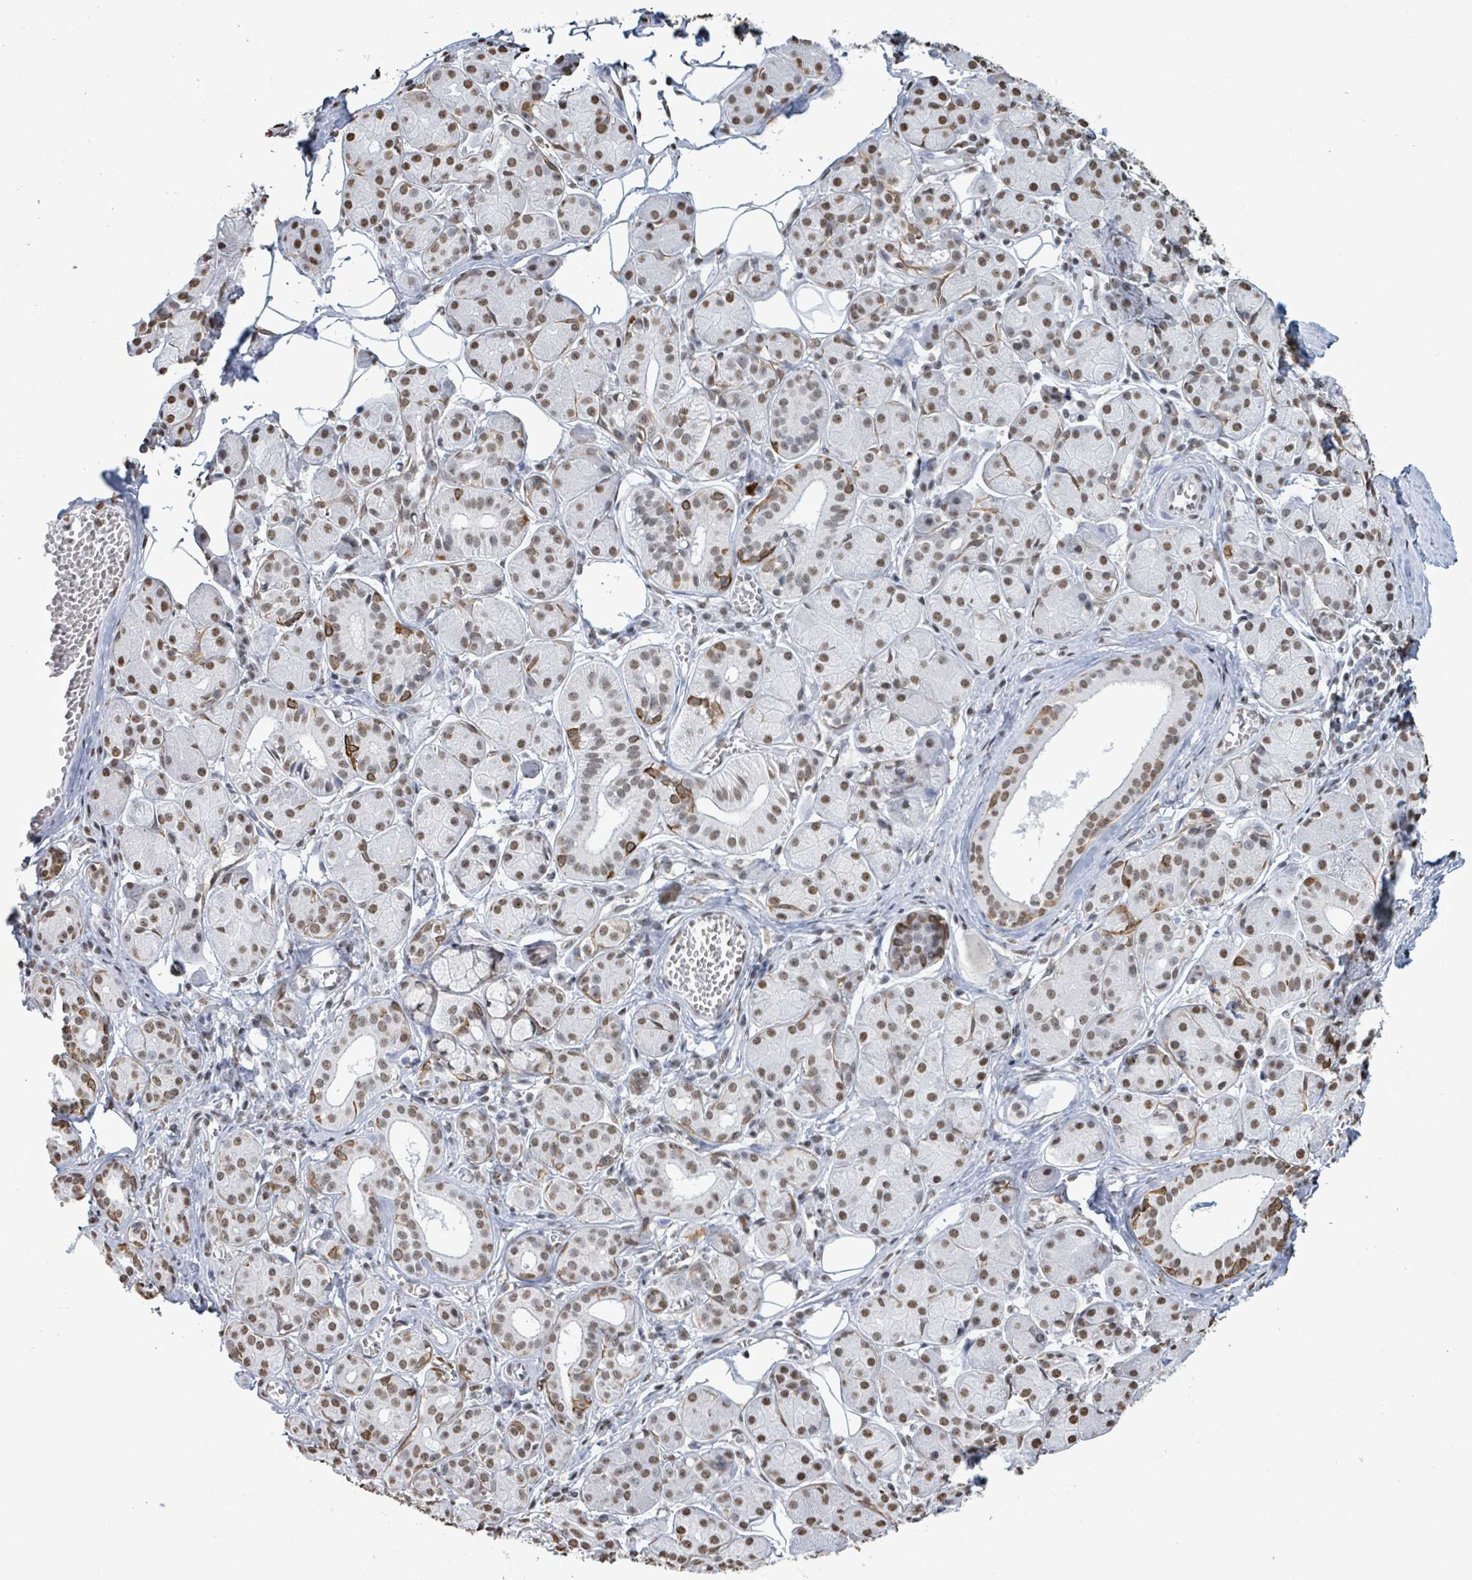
{"staining": {"intensity": "moderate", "quantity": ">75%", "location": "cytoplasmic/membranous,nuclear"}, "tissue": "salivary gland", "cell_type": "Glandular cells", "image_type": "normal", "snomed": [{"axis": "morphology", "description": "Squamous cell carcinoma, NOS"}, {"axis": "topography", "description": "Skin"}, {"axis": "topography", "description": "Head-Neck"}], "caption": "Immunohistochemistry (IHC) of normal human salivary gland reveals medium levels of moderate cytoplasmic/membranous,nuclear positivity in approximately >75% of glandular cells. (brown staining indicates protein expression, while blue staining denotes nuclei).", "gene": "SAMD14", "patient": {"sex": "male", "age": 80}}